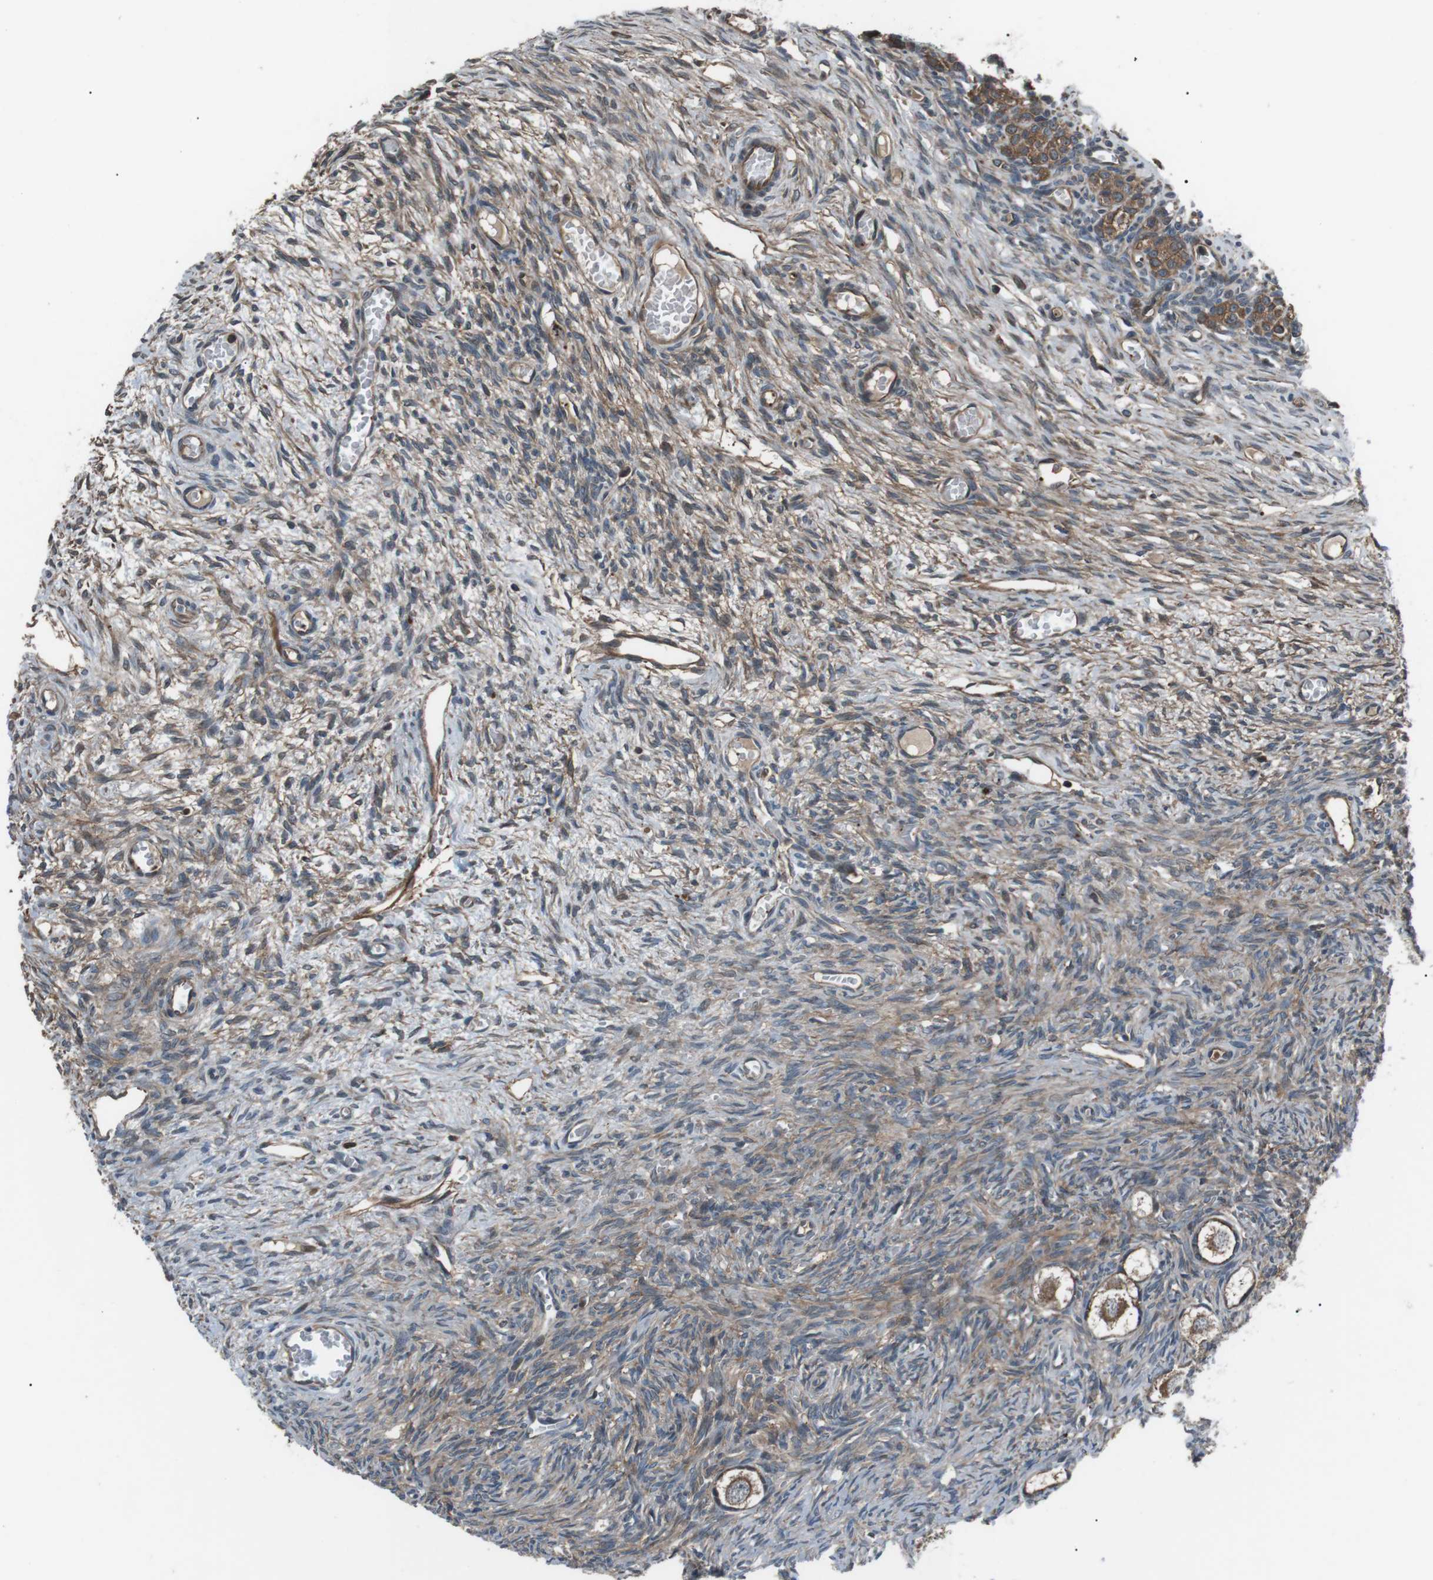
{"staining": {"intensity": "moderate", "quantity": ">75%", "location": "cytoplasmic/membranous"}, "tissue": "ovary", "cell_type": "Follicle cells", "image_type": "normal", "snomed": [{"axis": "morphology", "description": "Normal tissue, NOS"}, {"axis": "topography", "description": "Ovary"}], "caption": "Protein expression analysis of benign human ovary reveals moderate cytoplasmic/membranous expression in about >75% of follicle cells. (brown staining indicates protein expression, while blue staining denotes nuclei).", "gene": "GPR161", "patient": {"sex": "female", "age": 27}}